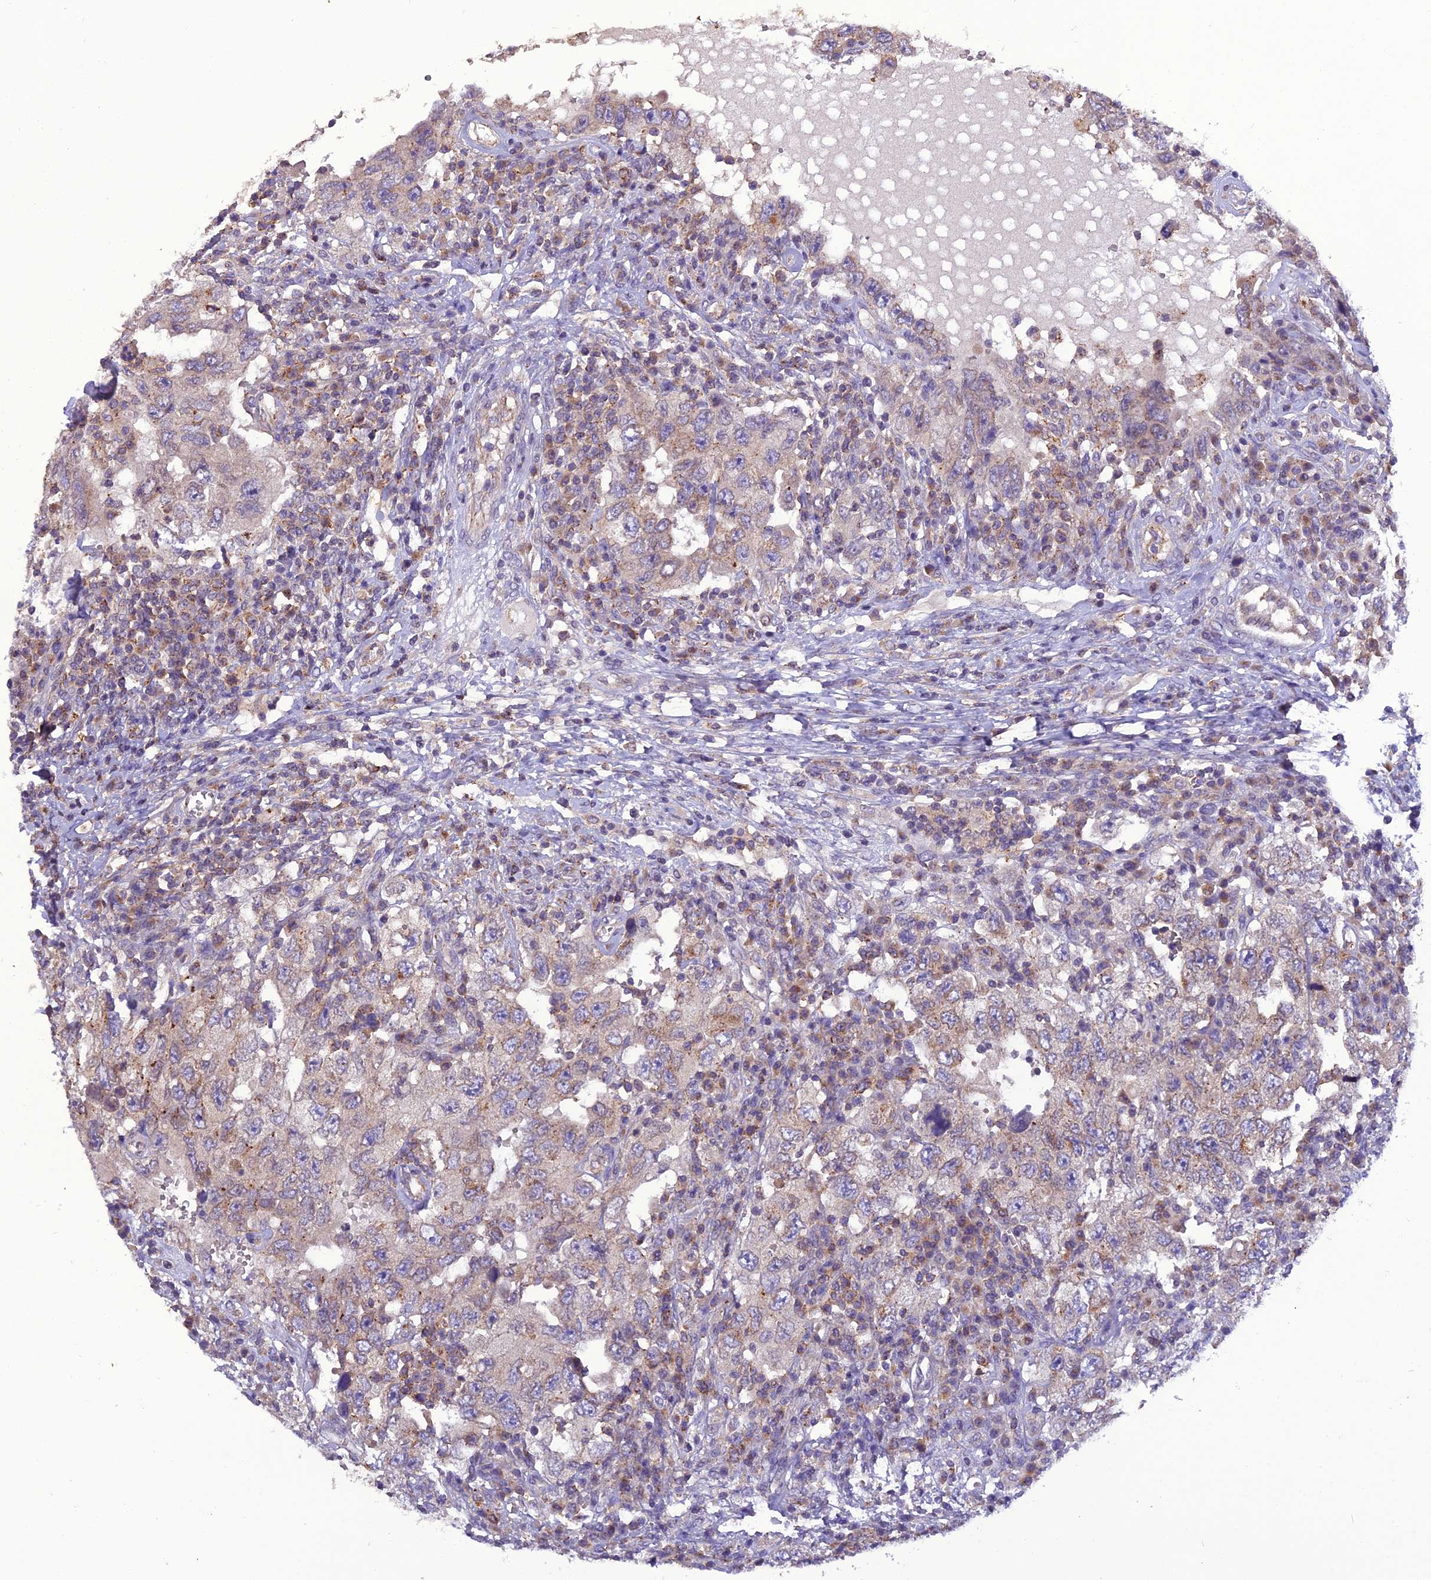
{"staining": {"intensity": "weak", "quantity": ">75%", "location": "cytoplasmic/membranous"}, "tissue": "testis cancer", "cell_type": "Tumor cells", "image_type": "cancer", "snomed": [{"axis": "morphology", "description": "Carcinoma, Embryonal, NOS"}, {"axis": "topography", "description": "Testis"}], "caption": "Tumor cells reveal low levels of weak cytoplasmic/membranous staining in approximately >75% of cells in human testis cancer (embryonal carcinoma).", "gene": "GOLPH3", "patient": {"sex": "male", "age": 26}}